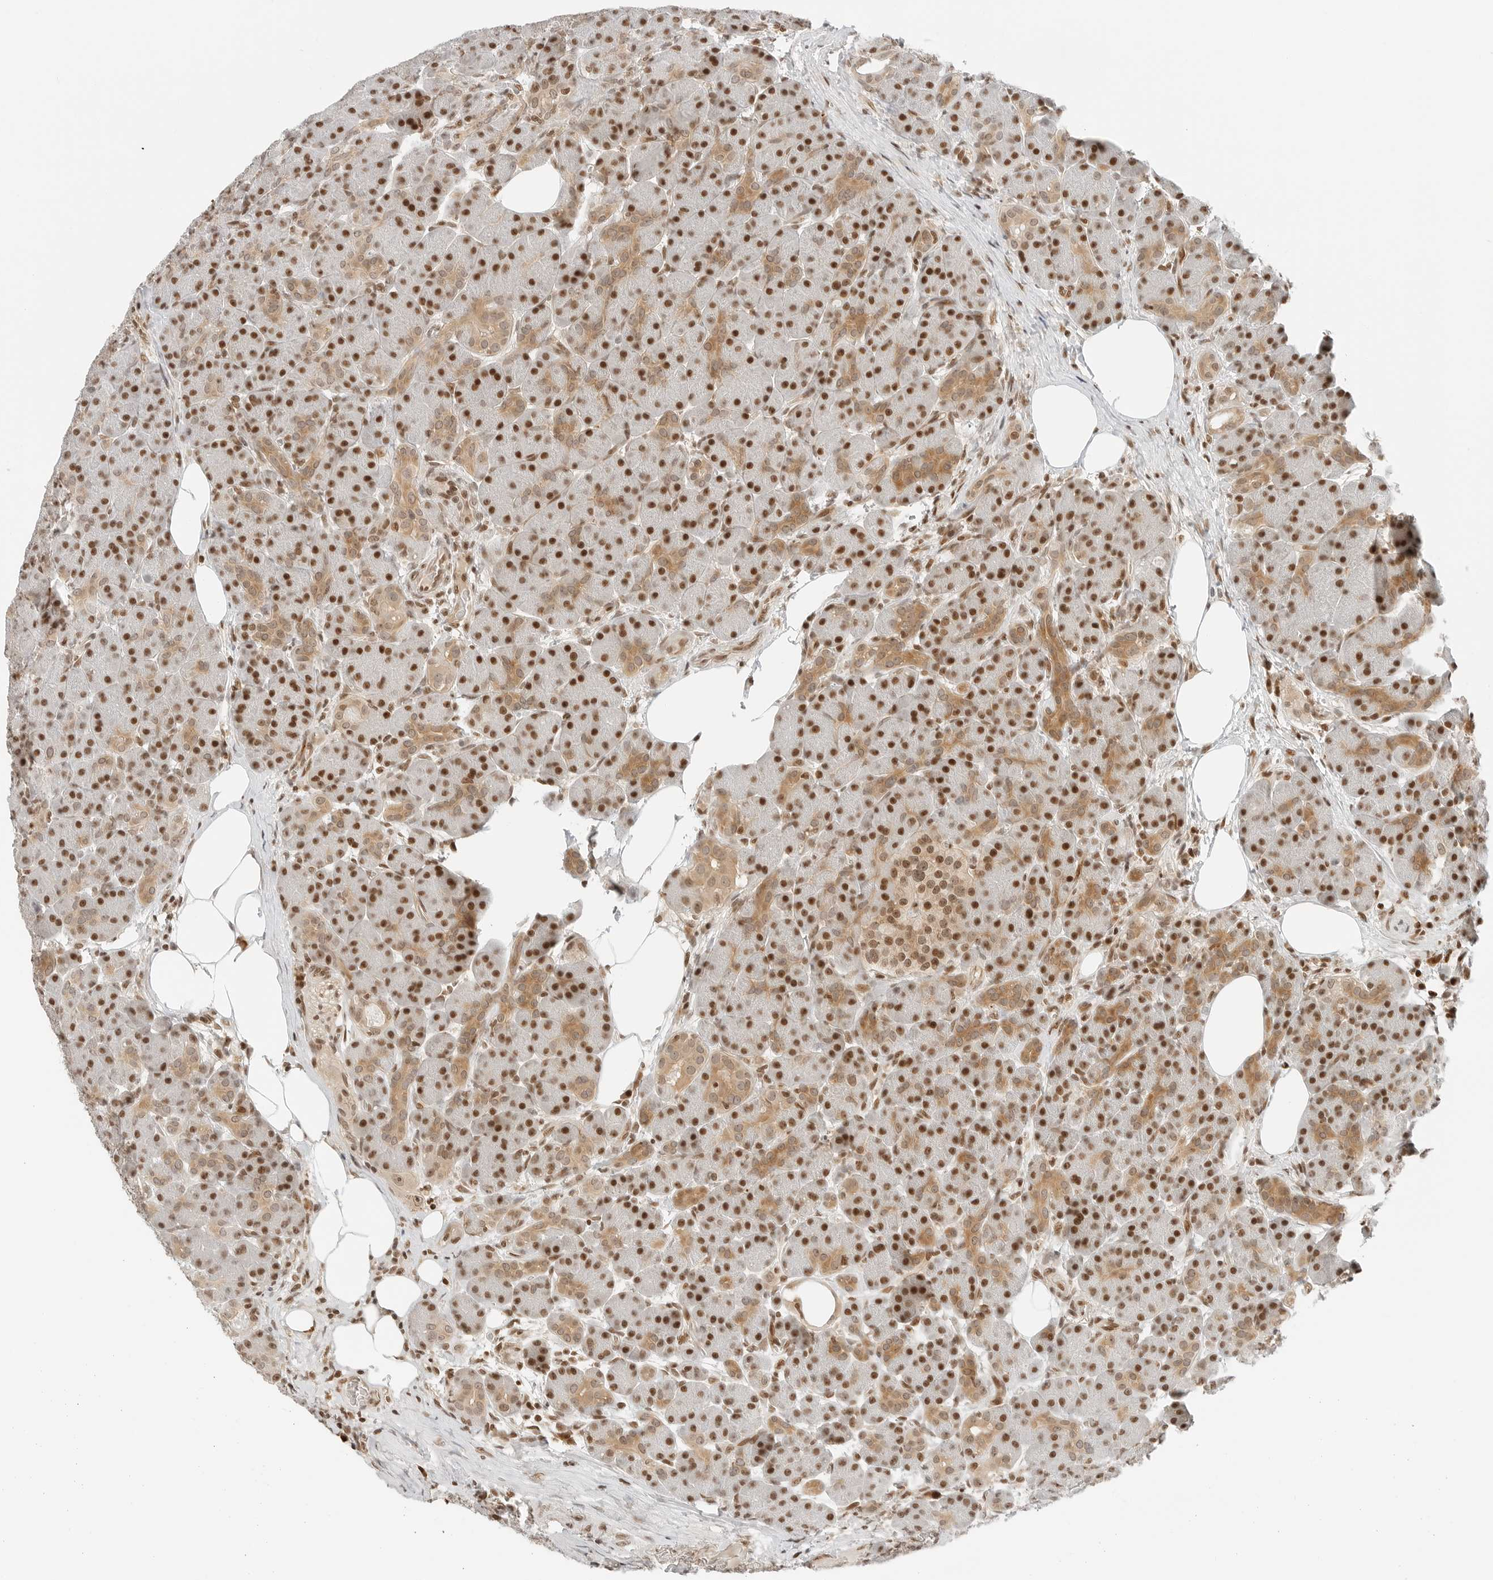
{"staining": {"intensity": "strong", "quantity": ">75%", "location": "cytoplasmic/membranous,nuclear"}, "tissue": "pancreas", "cell_type": "Exocrine glandular cells", "image_type": "normal", "snomed": [{"axis": "morphology", "description": "Normal tissue, NOS"}, {"axis": "topography", "description": "Pancreas"}], "caption": "IHC (DAB (3,3'-diaminobenzidine)) staining of normal human pancreas reveals strong cytoplasmic/membranous,nuclear protein expression in about >75% of exocrine glandular cells.", "gene": "CRTC2", "patient": {"sex": "male", "age": 63}}